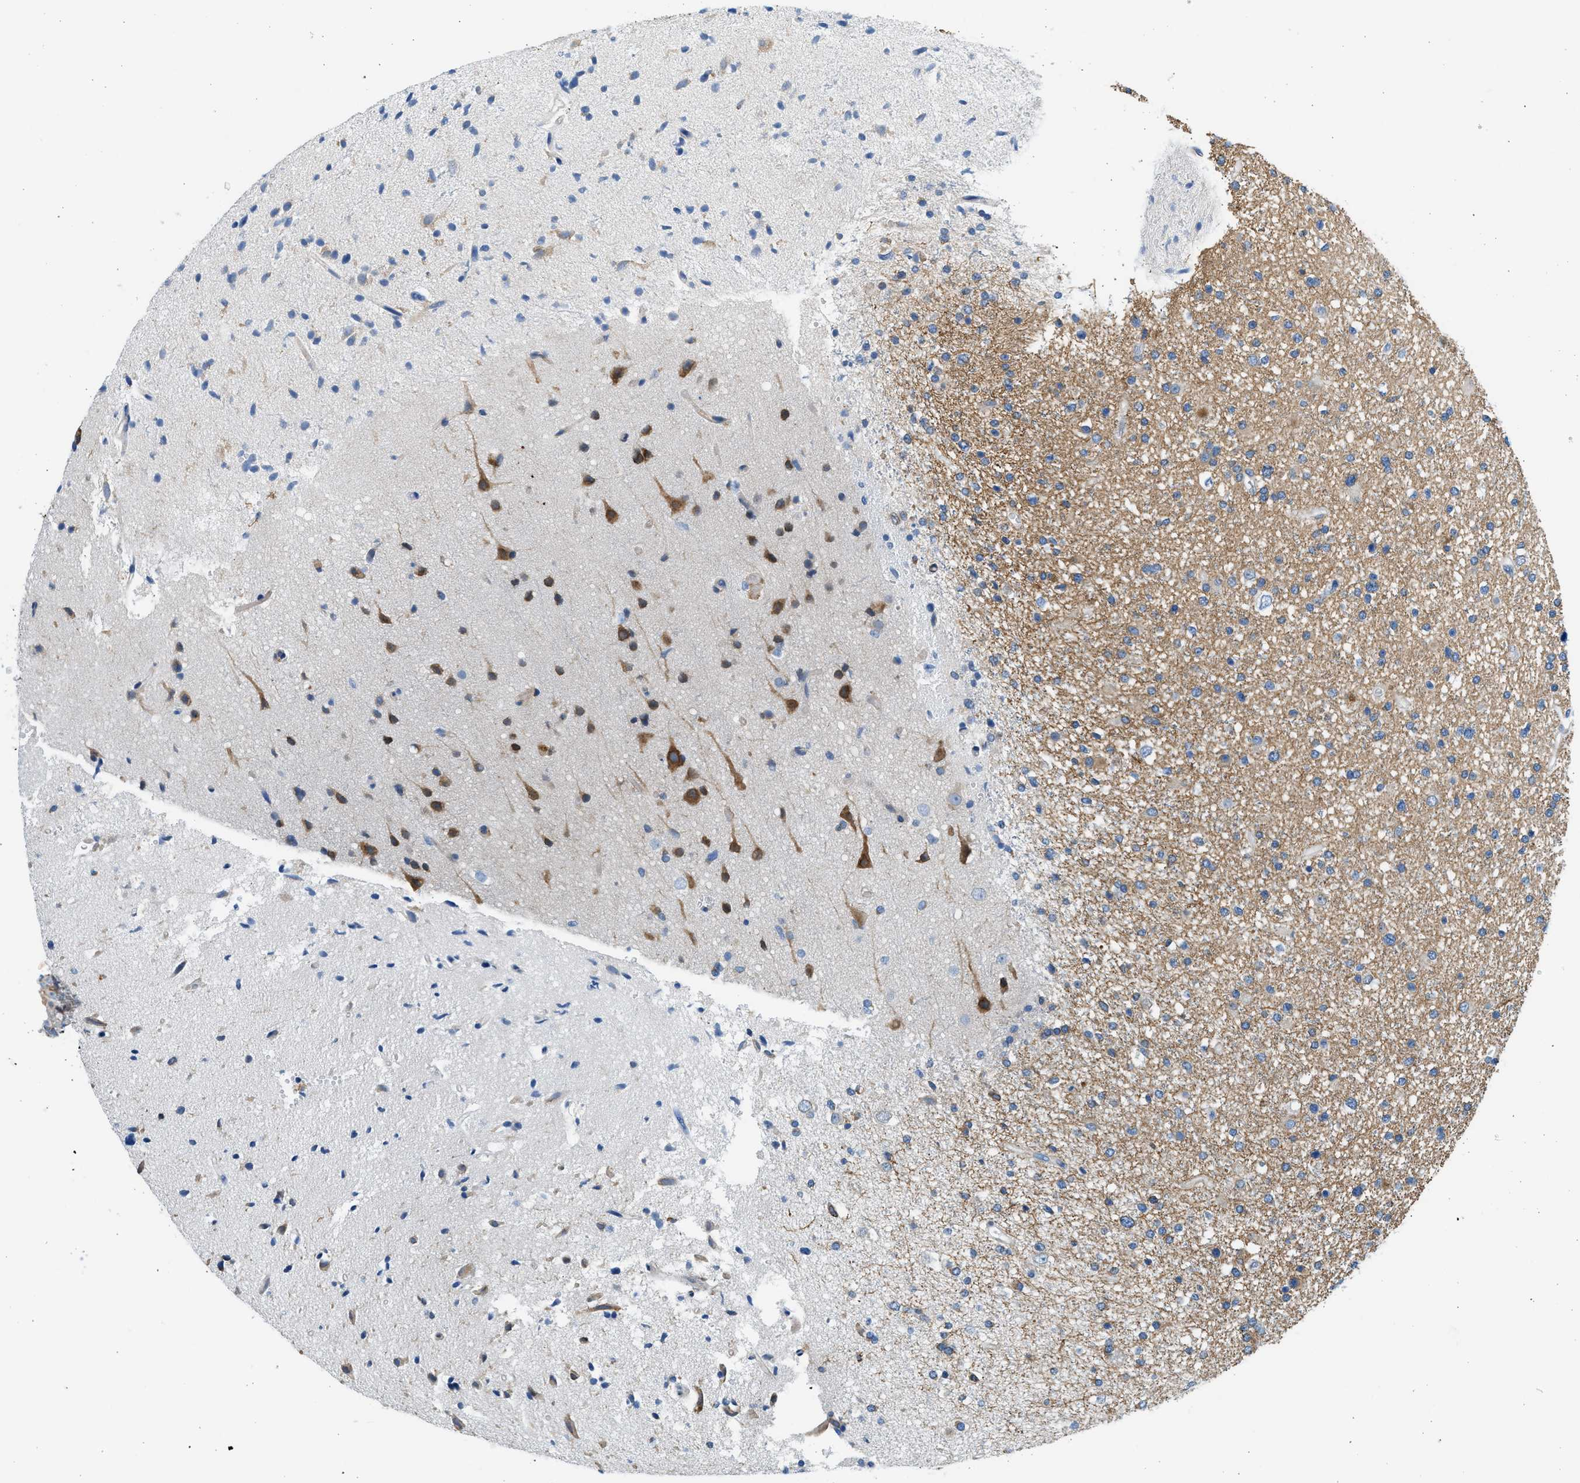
{"staining": {"intensity": "weak", "quantity": "25%-75%", "location": "cytoplasmic/membranous"}, "tissue": "glioma", "cell_type": "Tumor cells", "image_type": "cancer", "snomed": [{"axis": "morphology", "description": "Glioma, malignant, High grade"}, {"axis": "topography", "description": "Brain"}], "caption": "High-grade glioma (malignant) stained with a brown dye demonstrates weak cytoplasmic/membranous positive positivity in about 25%-75% of tumor cells.", "gene": "CNTN6", "patient": {"sex": "male", "age": 33}}